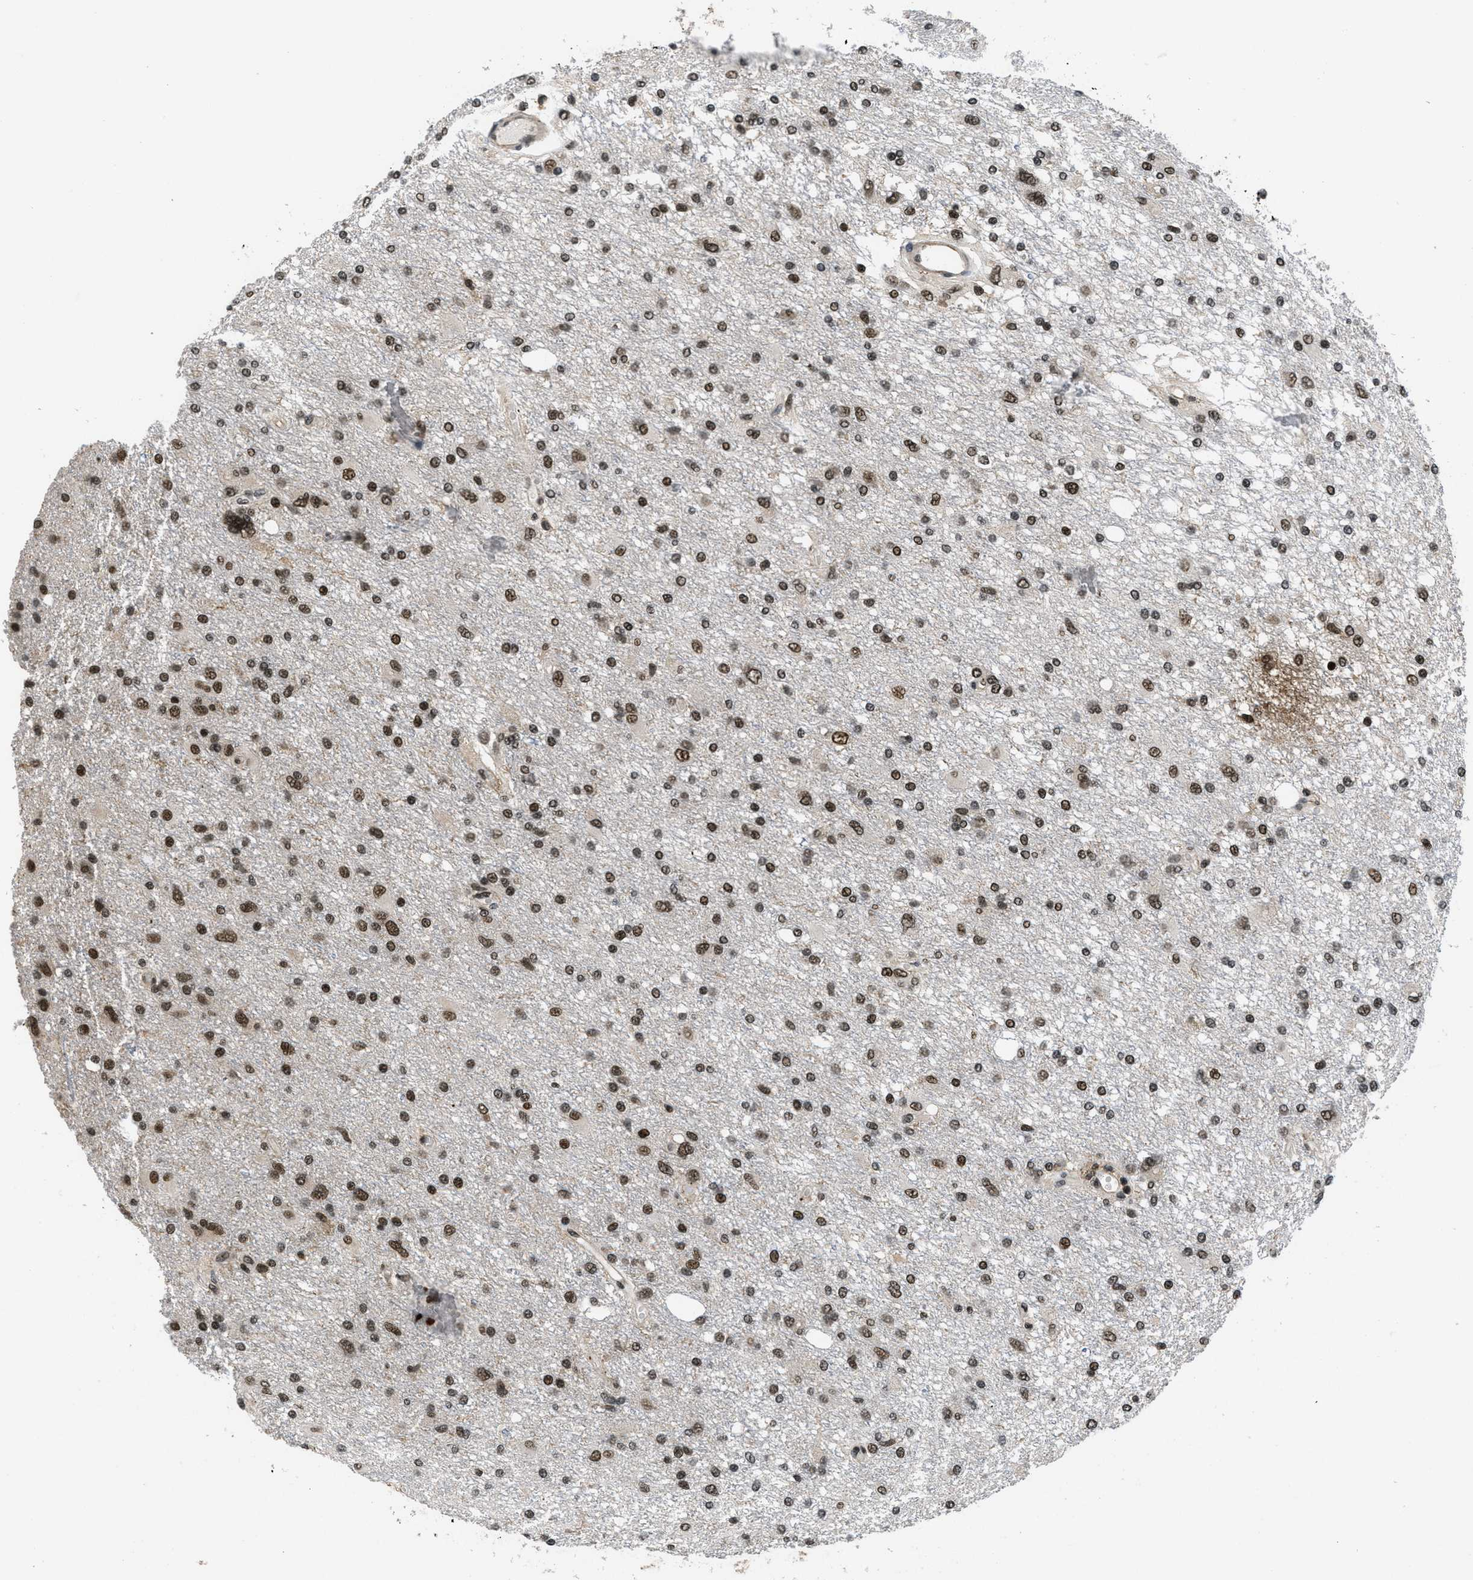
{"staining": {"intensity": "strong", "quantity": ">75%", "location": "nuclear"}, "tissue": "glioma", "cell_type": "Tumor cells", "image_type": "cancer", "snomed": [{"axis": "morphology", "description": "Glioma, malignant, High grade"}, {"axis": "topography", "description": "Brain"}], "caption": "This is an image of IHC staining of glioma, which shows strong positivity in the nuclear of tumor cells.", "gene": "CUL4B", "patient": {"sex": "female", "age": 59}}